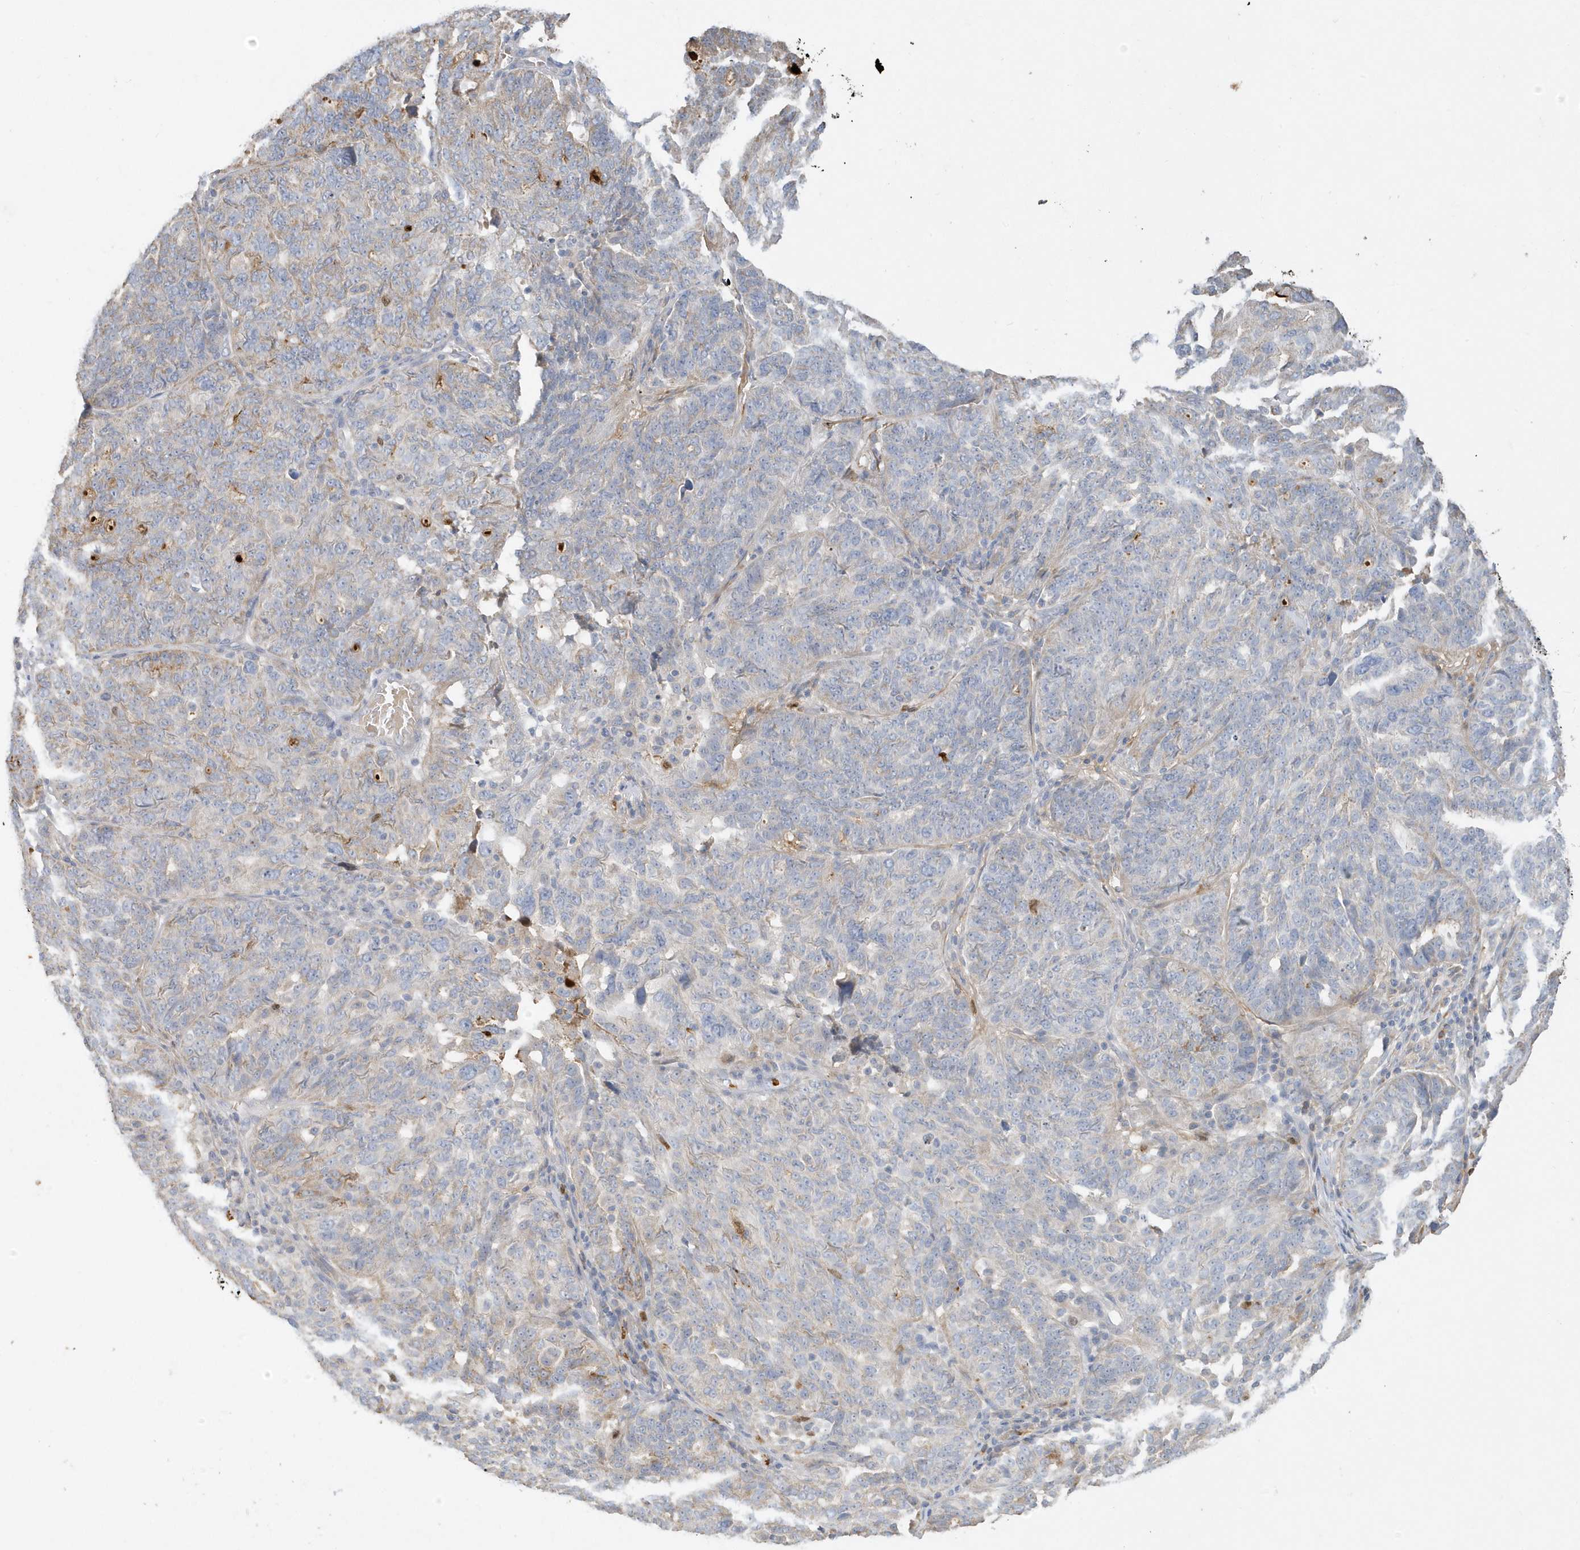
{"staining": {"intensity": "weak", "quantity": "<25%", "location": "cytoplasmic/membranous"}, "tissue": "ovarian cancer", "cell_type": "Tumor cells", "image_type": "cancer", "snomed": [{"axis": "morphology", "description": "Cystadenocarcinoma, serous, NOS"}, {"axis": "topography", "description": "Ovary"}], "caption": "Ovarian cancer stained for a protein using IHC reveals no expression tumor cells.", "gene": "DPP9", "patient": {"sex": "female", "age": 59}}